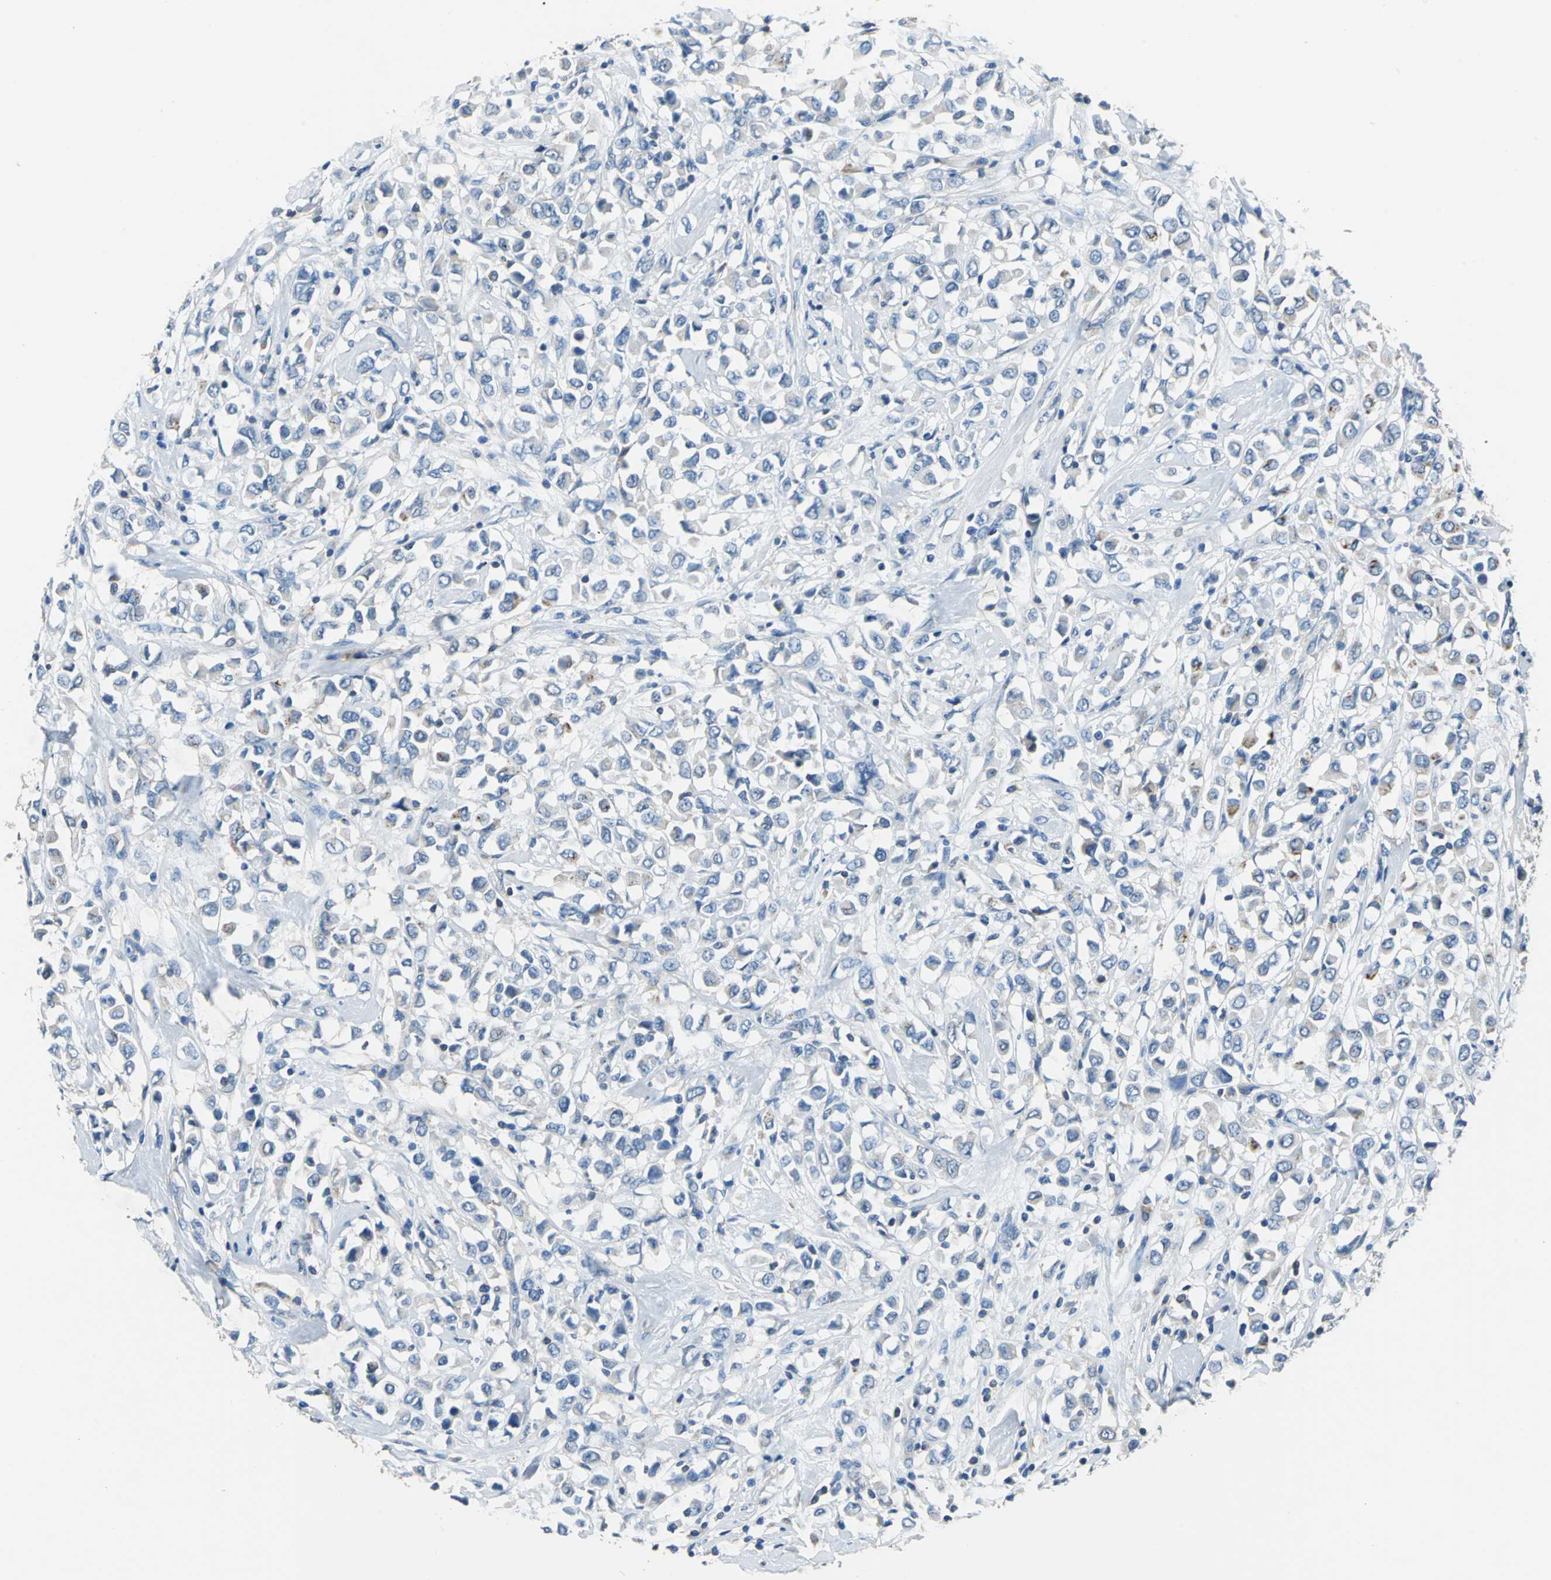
{"staining": {"intensity": "negative", "quantity": "none", "location": "none"}, "tissue": "breast cancer", "cell_type": "Tumor cells", "image_type": "cancer", "snomed": [{"axis": "morphology", "description": "Duct carcinoma"}, {"axis": "topography", "description": "Breast"}], "caption": "The immunohistochemistry histopathology image has no significant expression in tumor cells of breast cancer tissue.", "gene": "PRKCA", "patient": {"sex": "female", "age": 61}}